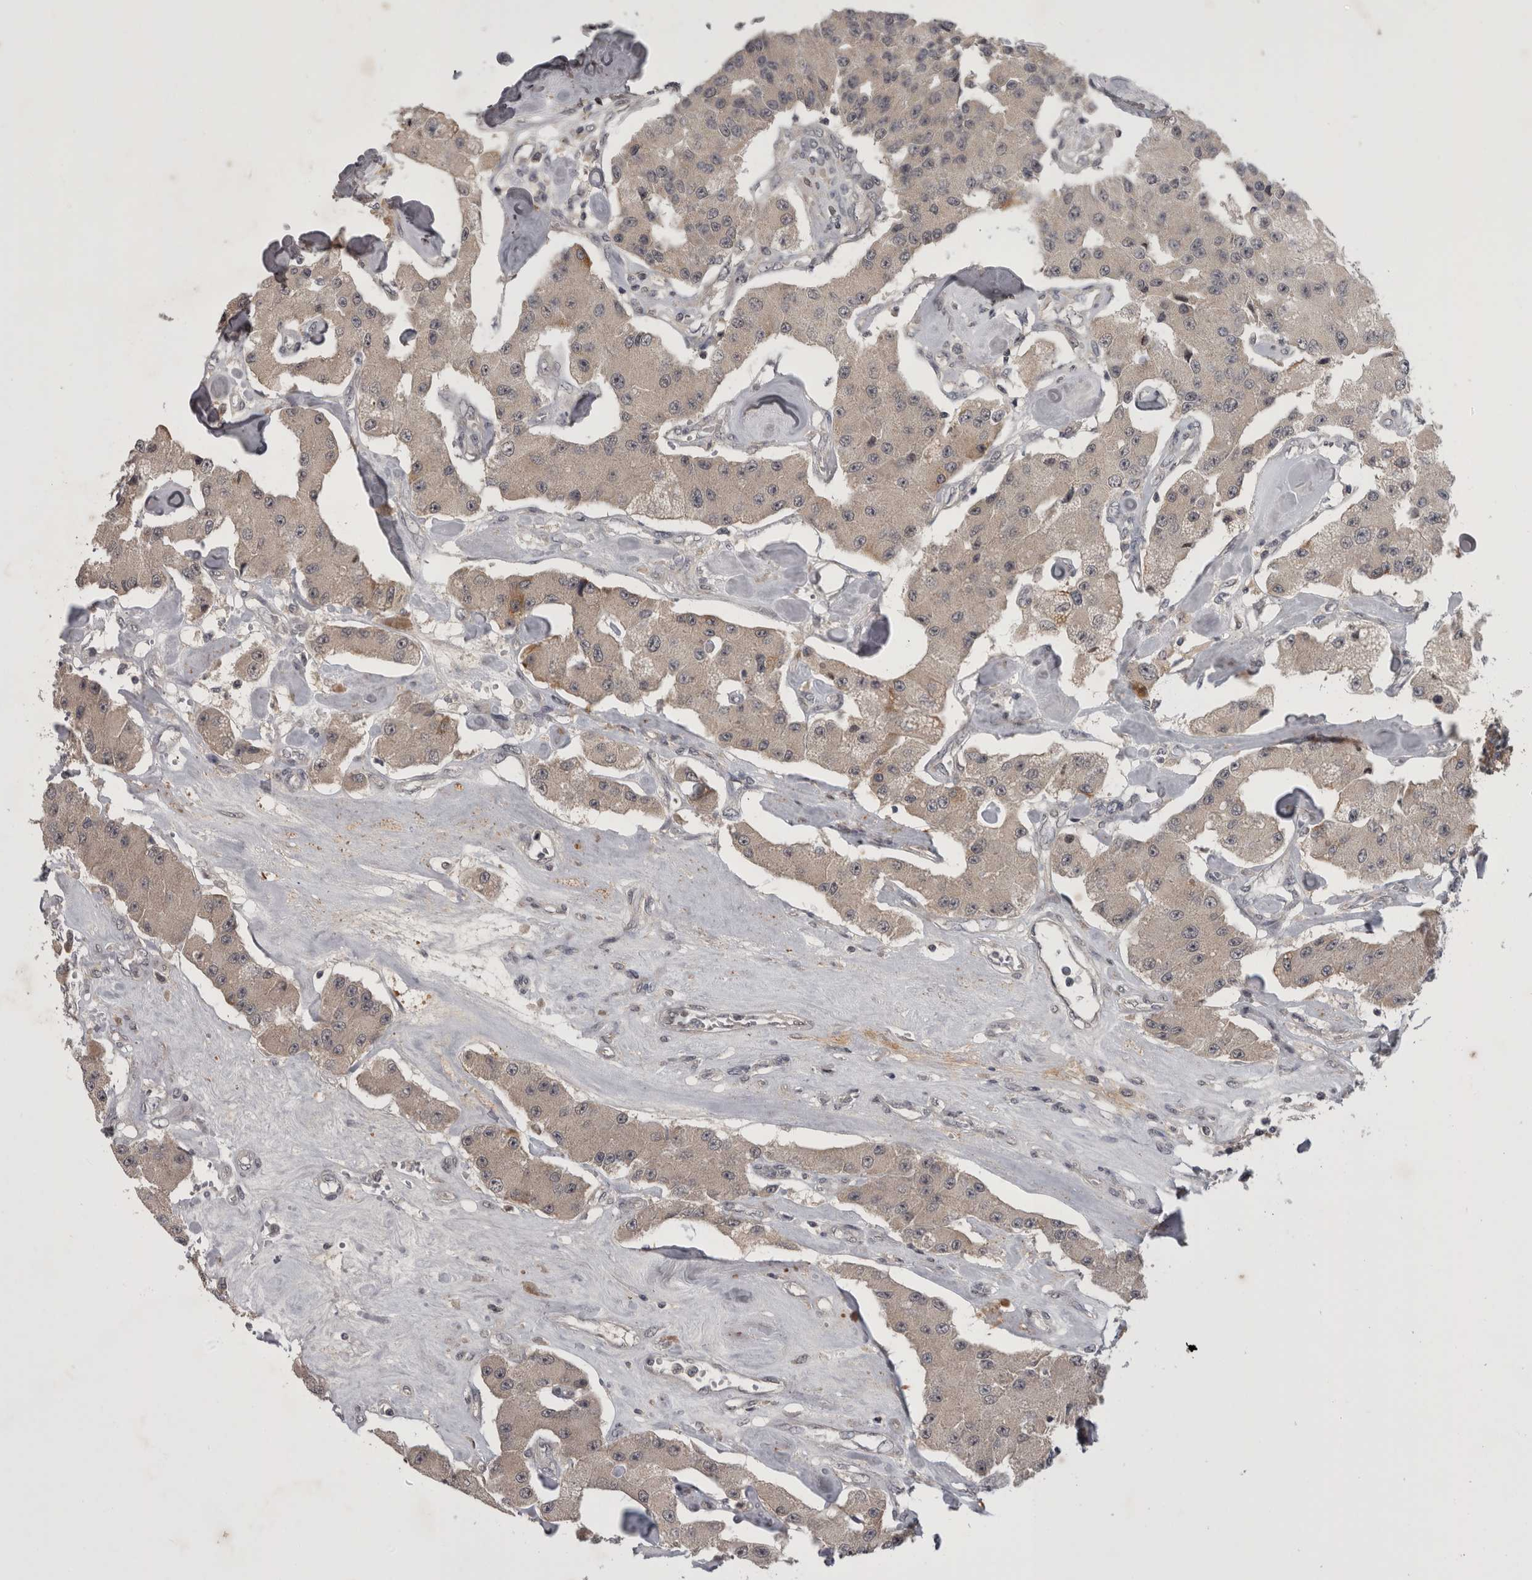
{"staining": {"intensity": "weak", "quantity": ">75%", "location": "cytoplasmic/membranous"}, "tissue": "carcinoid", "cell_type": "Tumor cells", "image_type": "cancer", "snomed": [{"axis": "morphology", "description": "Carcinoid, malignant, NOS"}, {"axis": "topography", "description": "Pancreas"}], "caption": "Carcinoid stained with a protein marker exhibits weak staining in tumor cells.", "gene": "ZNF114", "patient": {"sex": "male", "age": 41}}